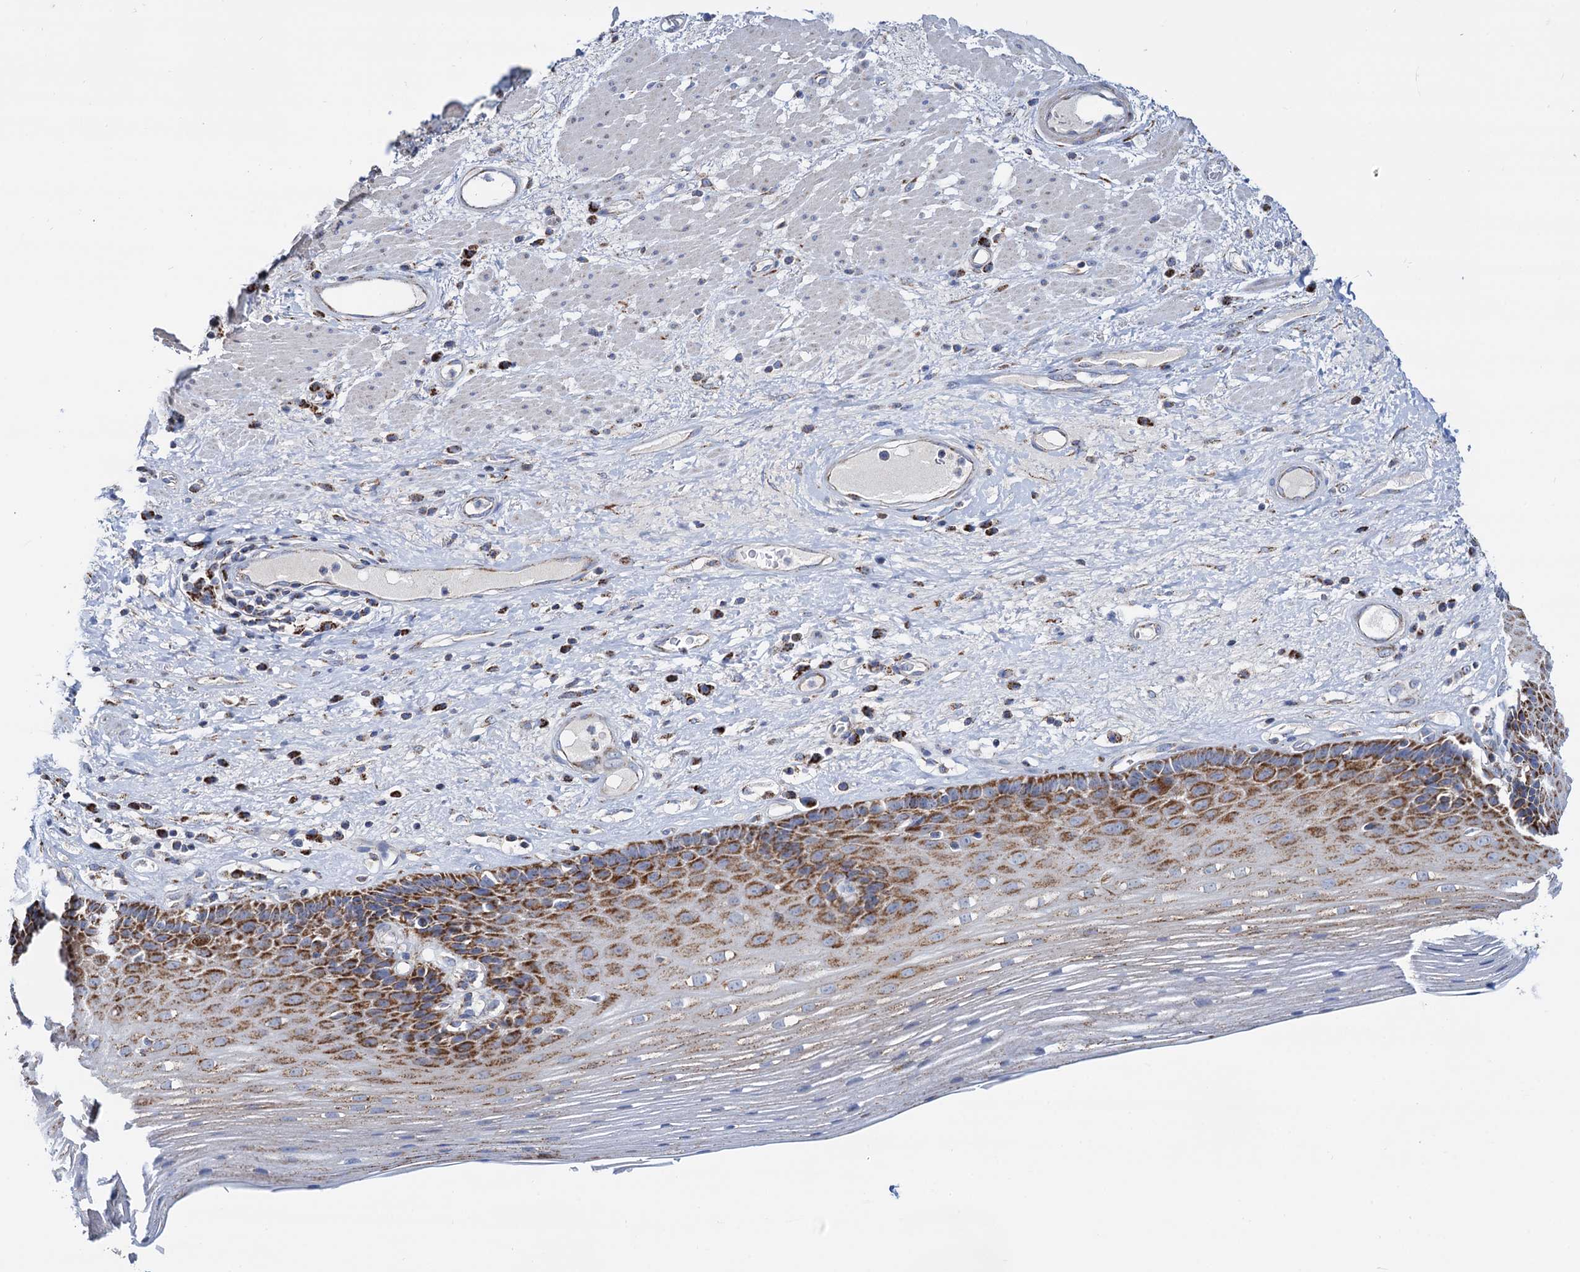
{"staining": {"intensity": "strong", "quantity": ">75%", "location": "cytoplasmic/membranous"}, "tissue": "esophagus", "cell_type": "Squamous epithelial cells", "image_type": "normal", "snomed": [{"axis": "morphology", "description": "Normal tissue, NOS"}, {"axis": "topography", "description": "Esophagus"}], "caption": "A high amount of strong cytoplasmic/membranous expression is present in approximately >75% of squamous epithelial cells in normal esophagus. (DAB = brown stain, brightfield microscopy at high magnification).", "gene": "C2CD3", "patient": {"sex": "male", "age": 62}}